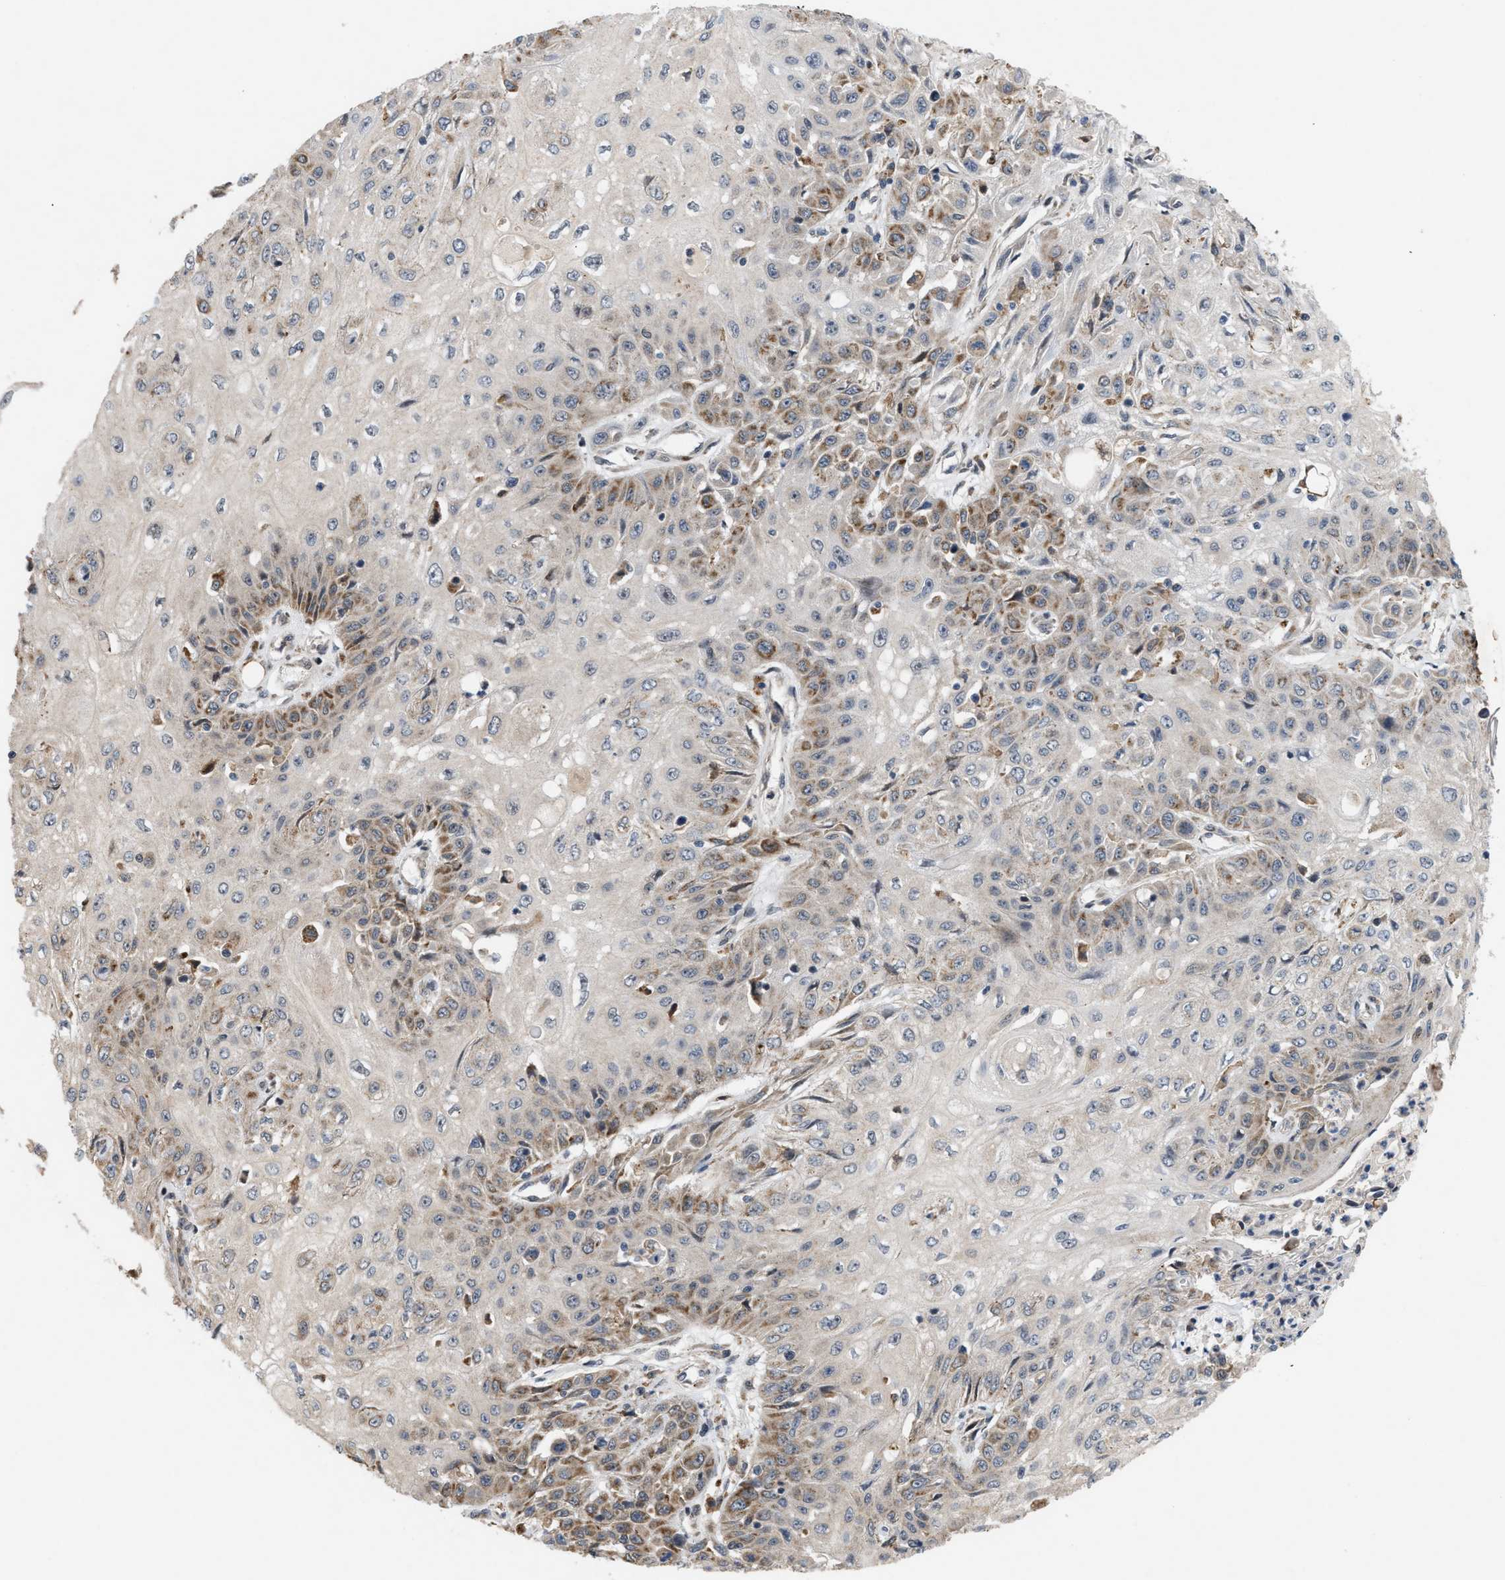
{"staining": {"intensity": "moderate", "quantity": "<25%", "location": "cytoplasmic/membranous"}, "tissue": "skin cancer", "cell_type": "Tumor cells", "image_type": "cancer", "snomed": [{"axis": "morphology", "description": "Squamous cell carcinoma, NOS"}, {"axis": "morphology", "description": "Squamous cell carcinoma, metastatic, NOS"}, {"axis": "topography", "description": "Skin"}, {"axis": "topography", "description": "Lymph node"}], "caption": "This is a histology image of IHC staining of skin cancer, which shows moderate staining in the cytoplasmic/membranous of tumor cells.", "gene": "MFSD6", "patient": {"sex": "male", "age": 75}}